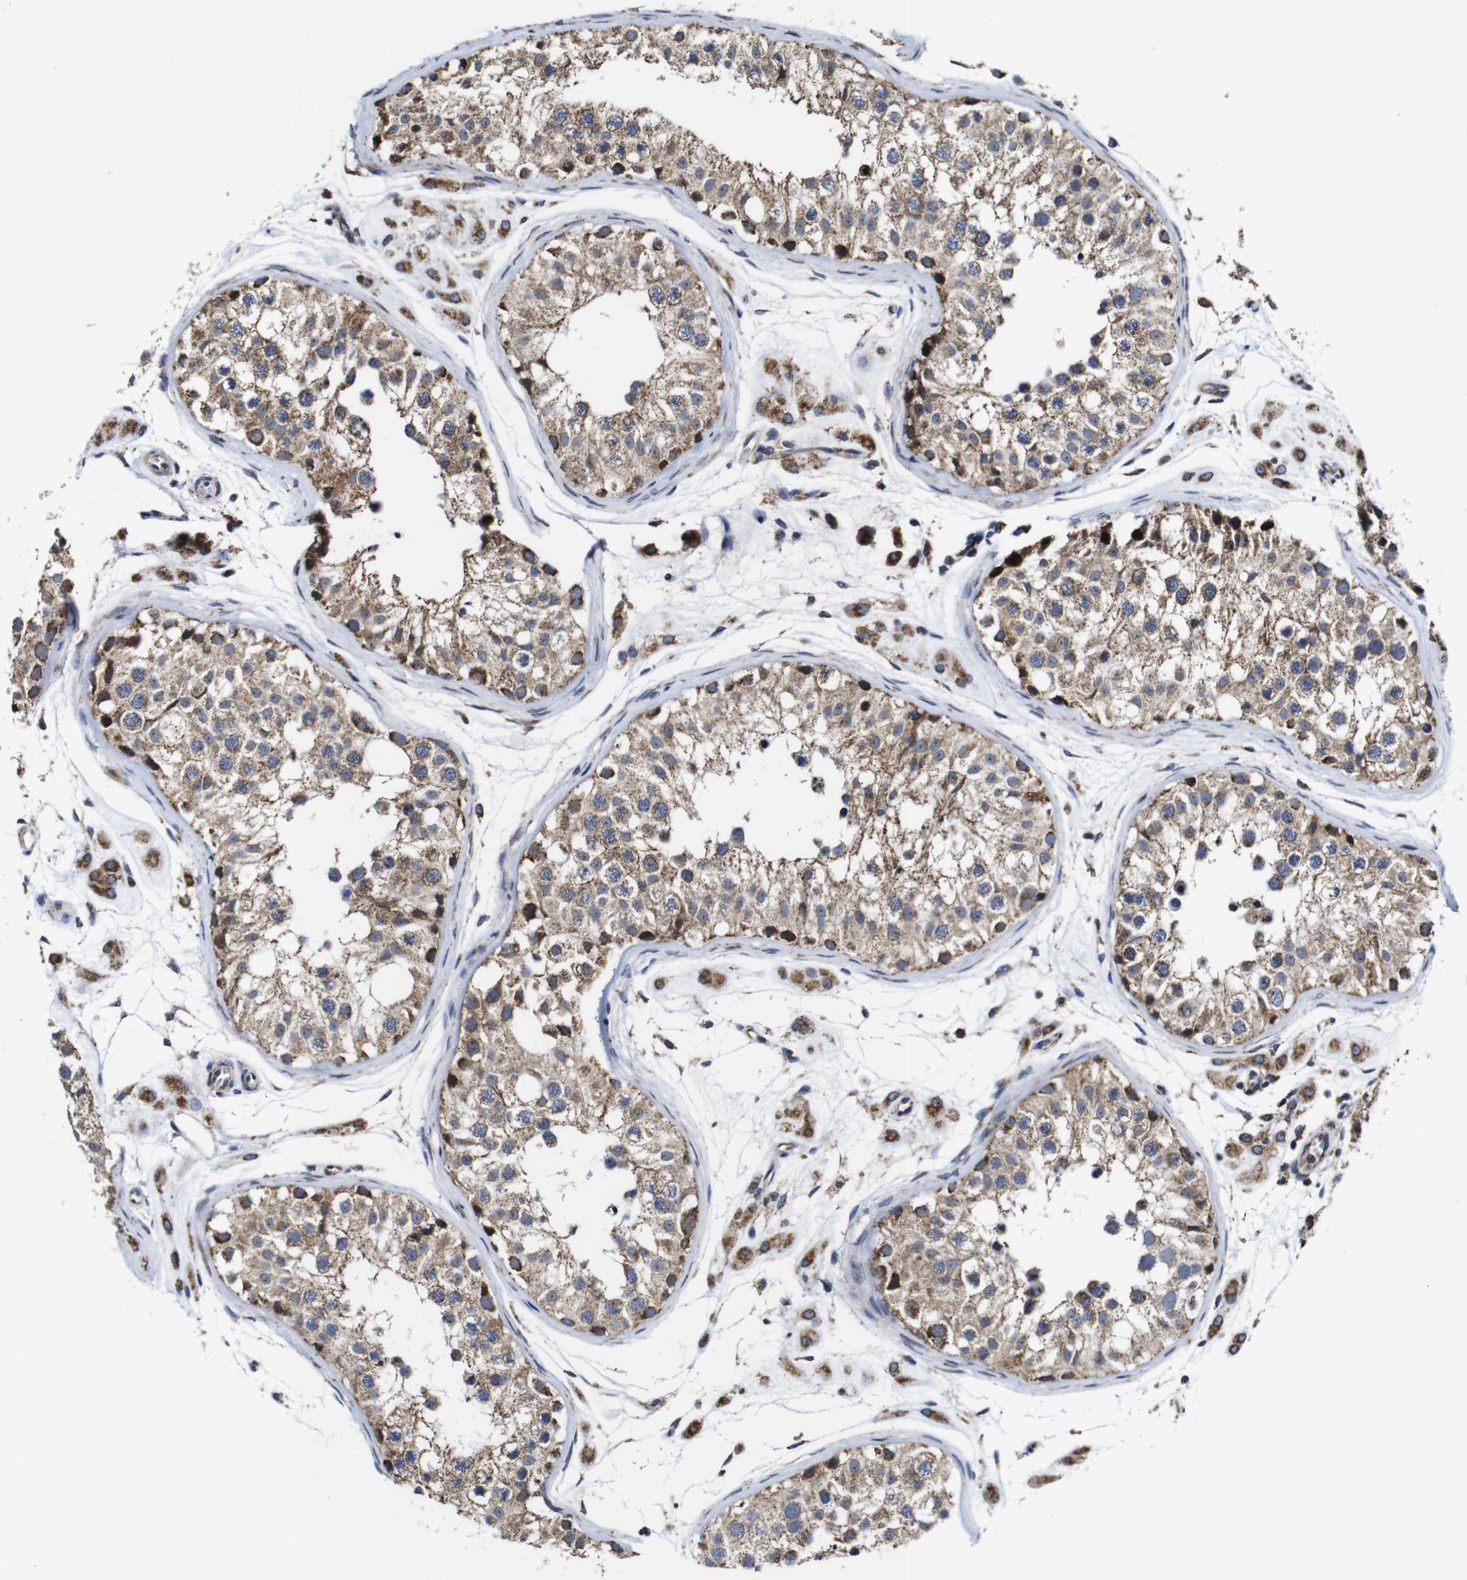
{"staining": {"intensity": "moderate", "quantity": ">75%", "location": "cytoplasmic/membranous"}, "tissue": "testis", "cell_type": "Cells in seminiferous ducts", "image_type": "normal", "snomed": [{"axis": "morphology", "description": "Normal tissue, NOS"}, {"axis": "morphology", "description": "Adenocarcinoma, metastatic, NOS"}, {"axis": "topography", "description": "Testis"}], "caption": "Protein expression analysis of unremarkable testis demonstrates moderate cytoplasmic/membranous staining in approximately >75% of cells in seminiferous ducts.", "gene": "C17orf80", "patient": {"sex": "male", "age": 26}}